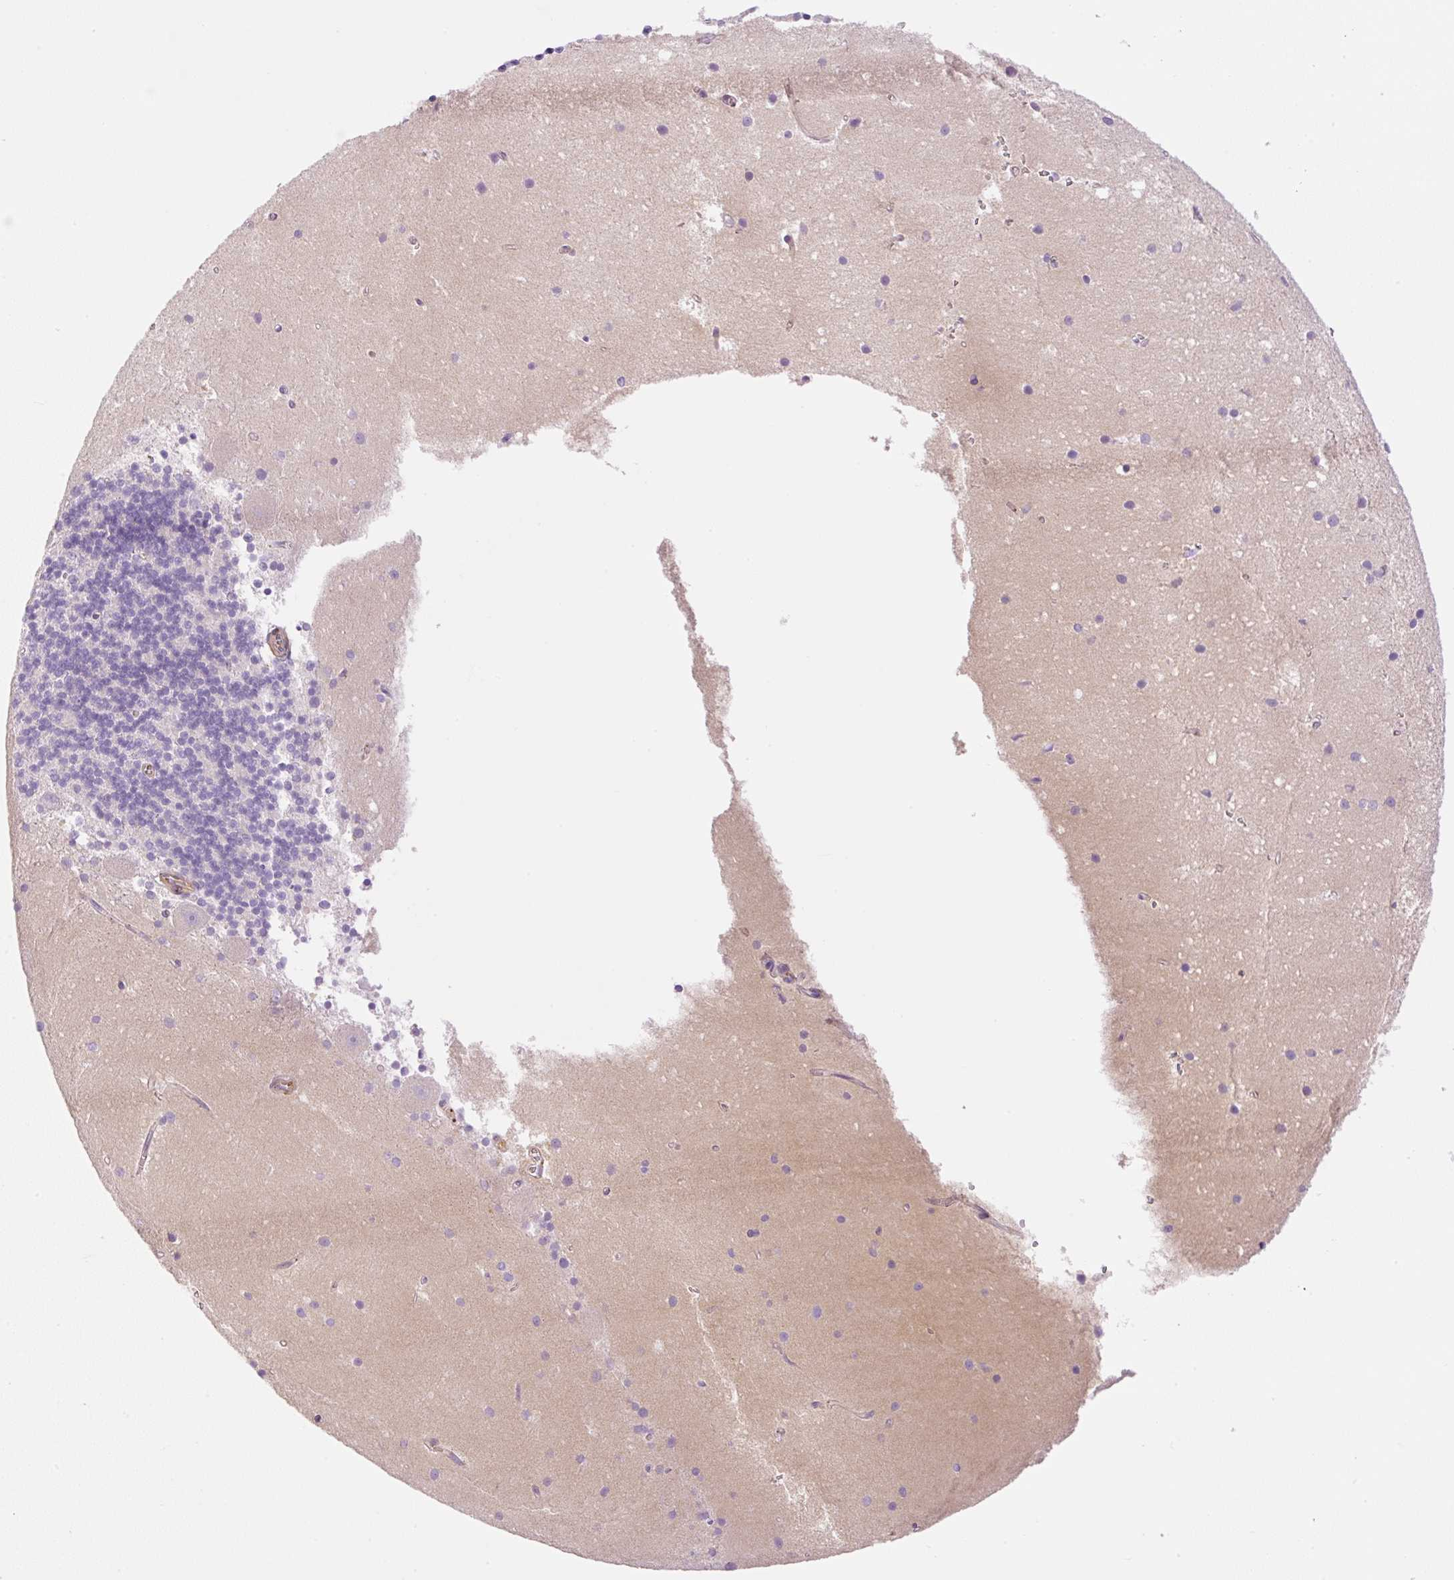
{"staining": {"intensity": "negative", "quantity": "none", "location": "none"}, "tissue": "cerebellum", "cell_type": "Cells in granular layer", "image_type": "normal", "snomed": [{"axis": "morphology", "description": "Normal tissue, NOS"}, {"axis": "topography", "description": "Cerebellum"}], "caption": "Immunohistochemistry (IHC) micrograph of normal cerebellum: human cerebellum stained with DAB (3,3'-diaminobenzidine) exhibits no significant protein staining in cells in granular layer.", "gene": "EHD1", "patient": {"sex": "male", "age": 54}}